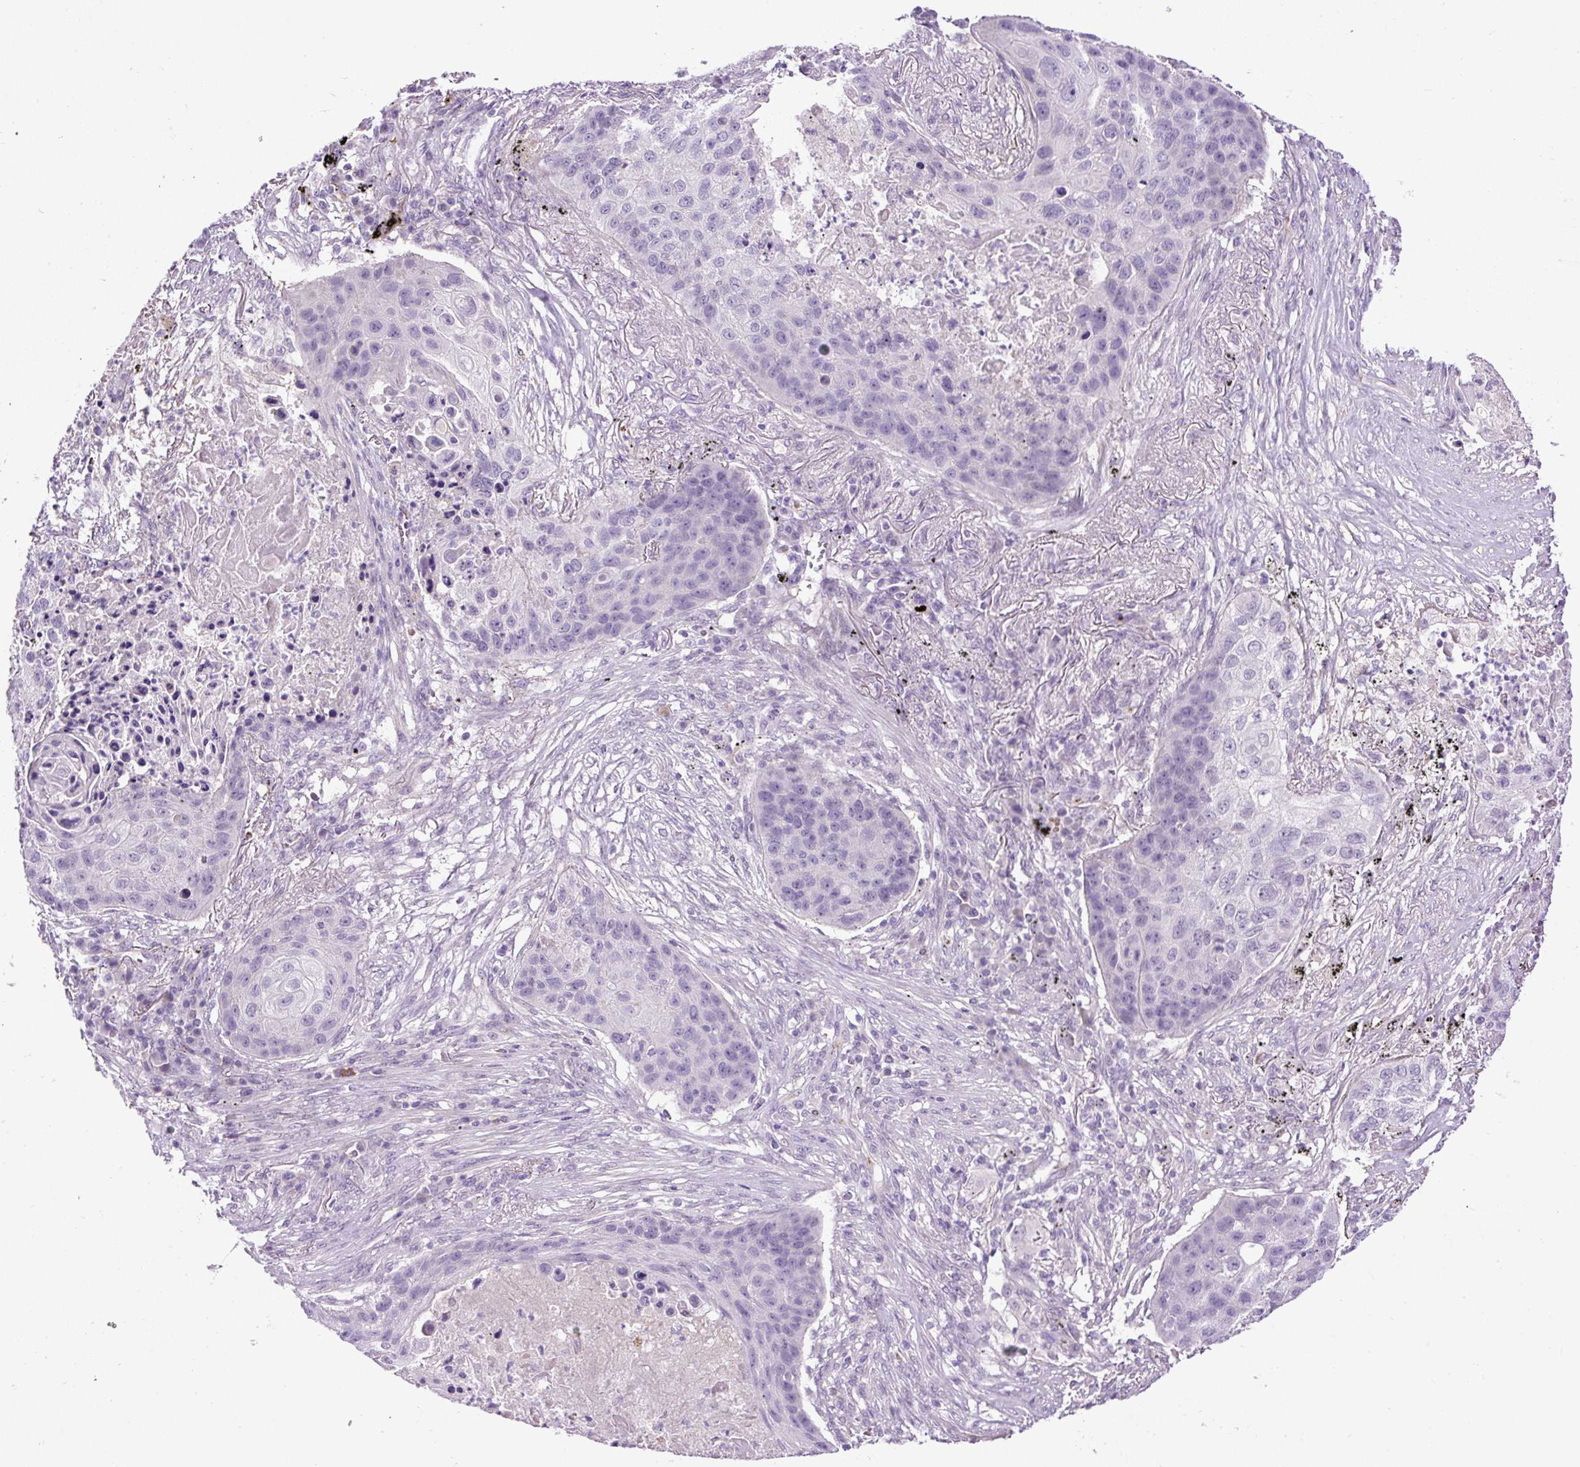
{"staining": {"intensity": "negative", "quantity": "none", "location": "none"}, "tissue": "lung cancer", "cell_type": "Tumor cells", "image_type": "cancer", "snomed": [{"axis": "morphology", "description": "Squamous cell carcinoma, NOS"}, {"axis": "topography", "description": "Lung"}], "caption": "A high-resolution image shows immunohistochemistry (IHC) staining of lung squamous cell carcinoma, which exhibits no significant positivity in tumor cells.", "gene": "LEFTY2", "patient": {"sex": "female", "age": 63}}